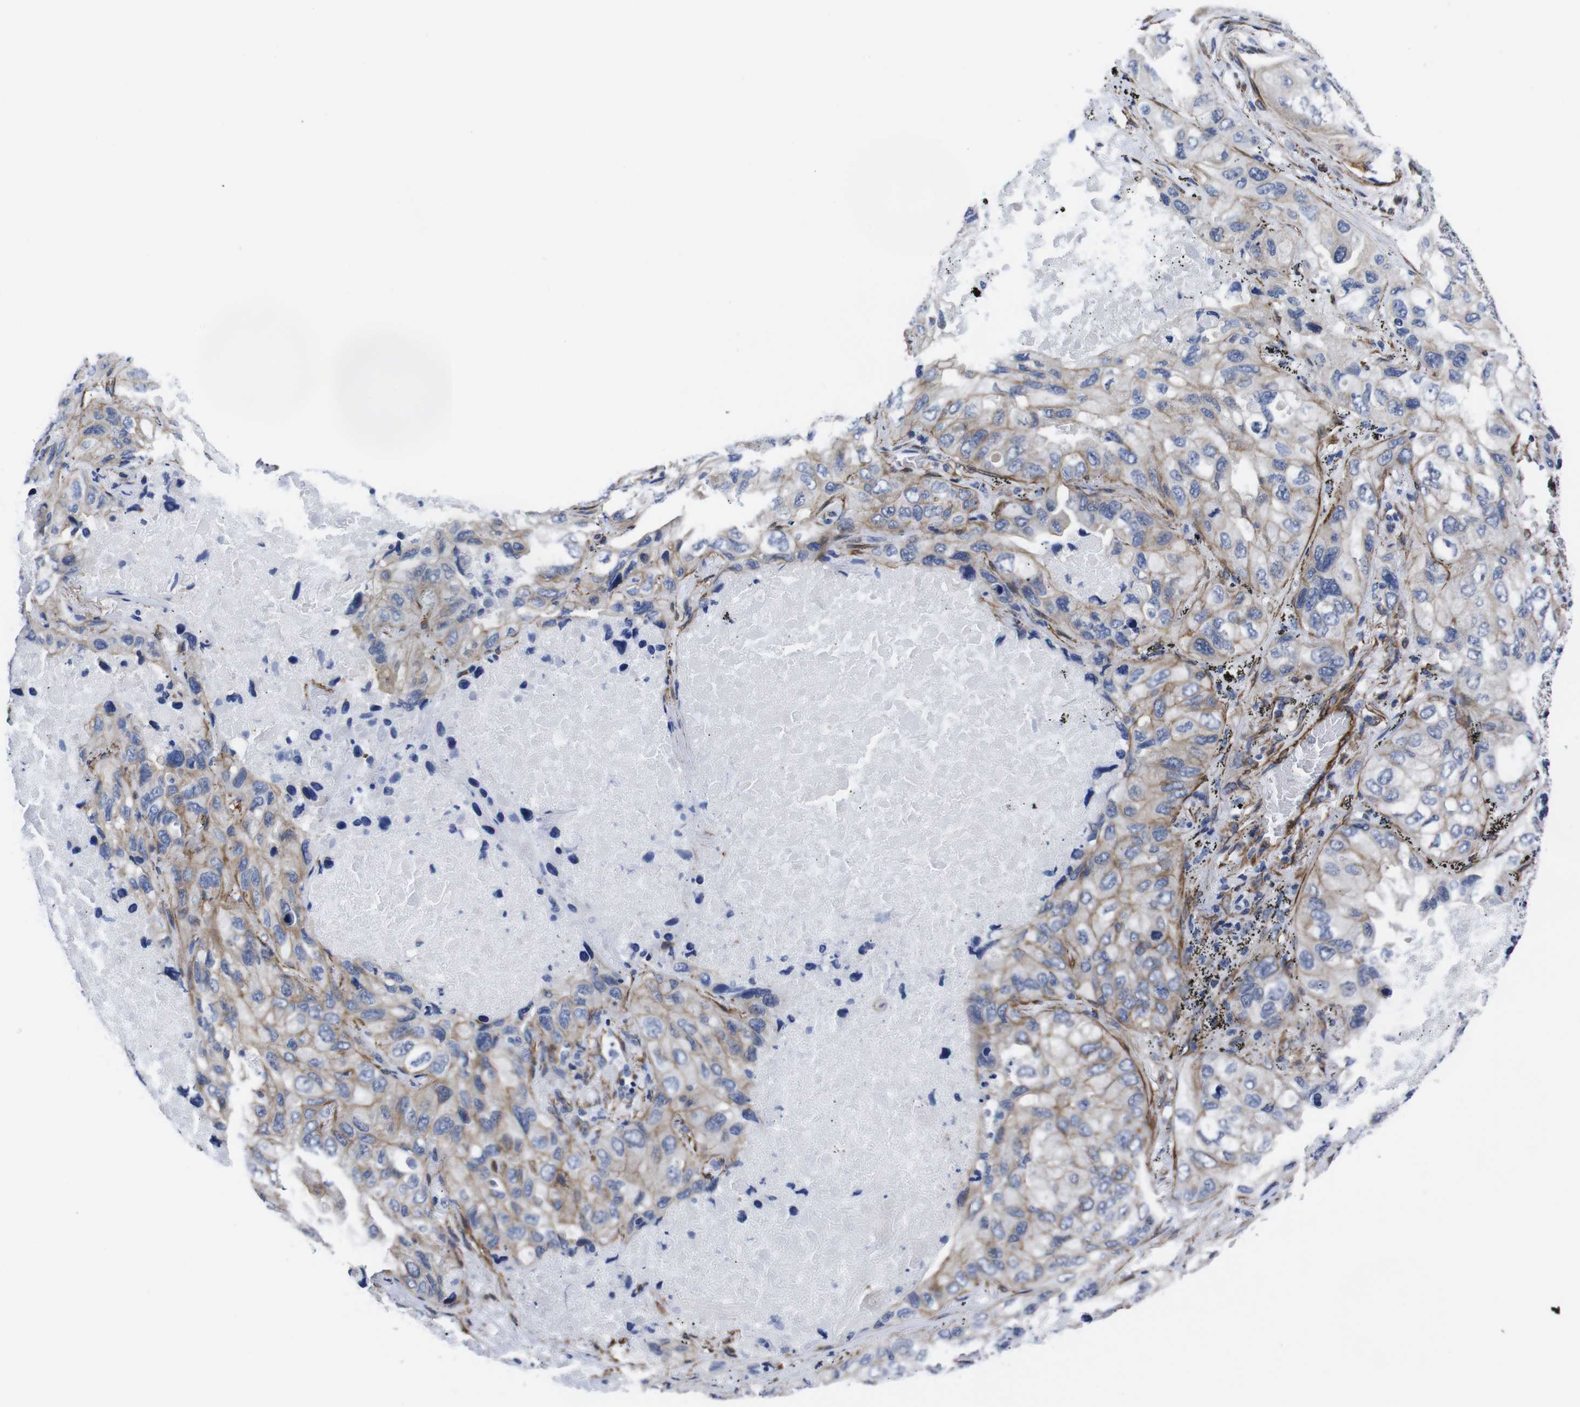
{"staining": {"intensity": "weak", "quantity": ">75%", "location": "cytoplasmic/membranous"}, "tissue": "lung cancer", "cell_type": "Tumor cells", "image_type": "cancer", "snomed": [{"axis": "morphology", "description": "Squamous cell carcinoma, NOS"}, {"axis": "topography", "description": "Lung"}], "caption": "Human lung squamous cell carcinoma stained with a brown dye reveals weak cytoplasmic/membranous positive positivity in approximately >75% of tumor cells.", "gene": "WNT10A", "patient": {"sex": "female", "age": 73}}